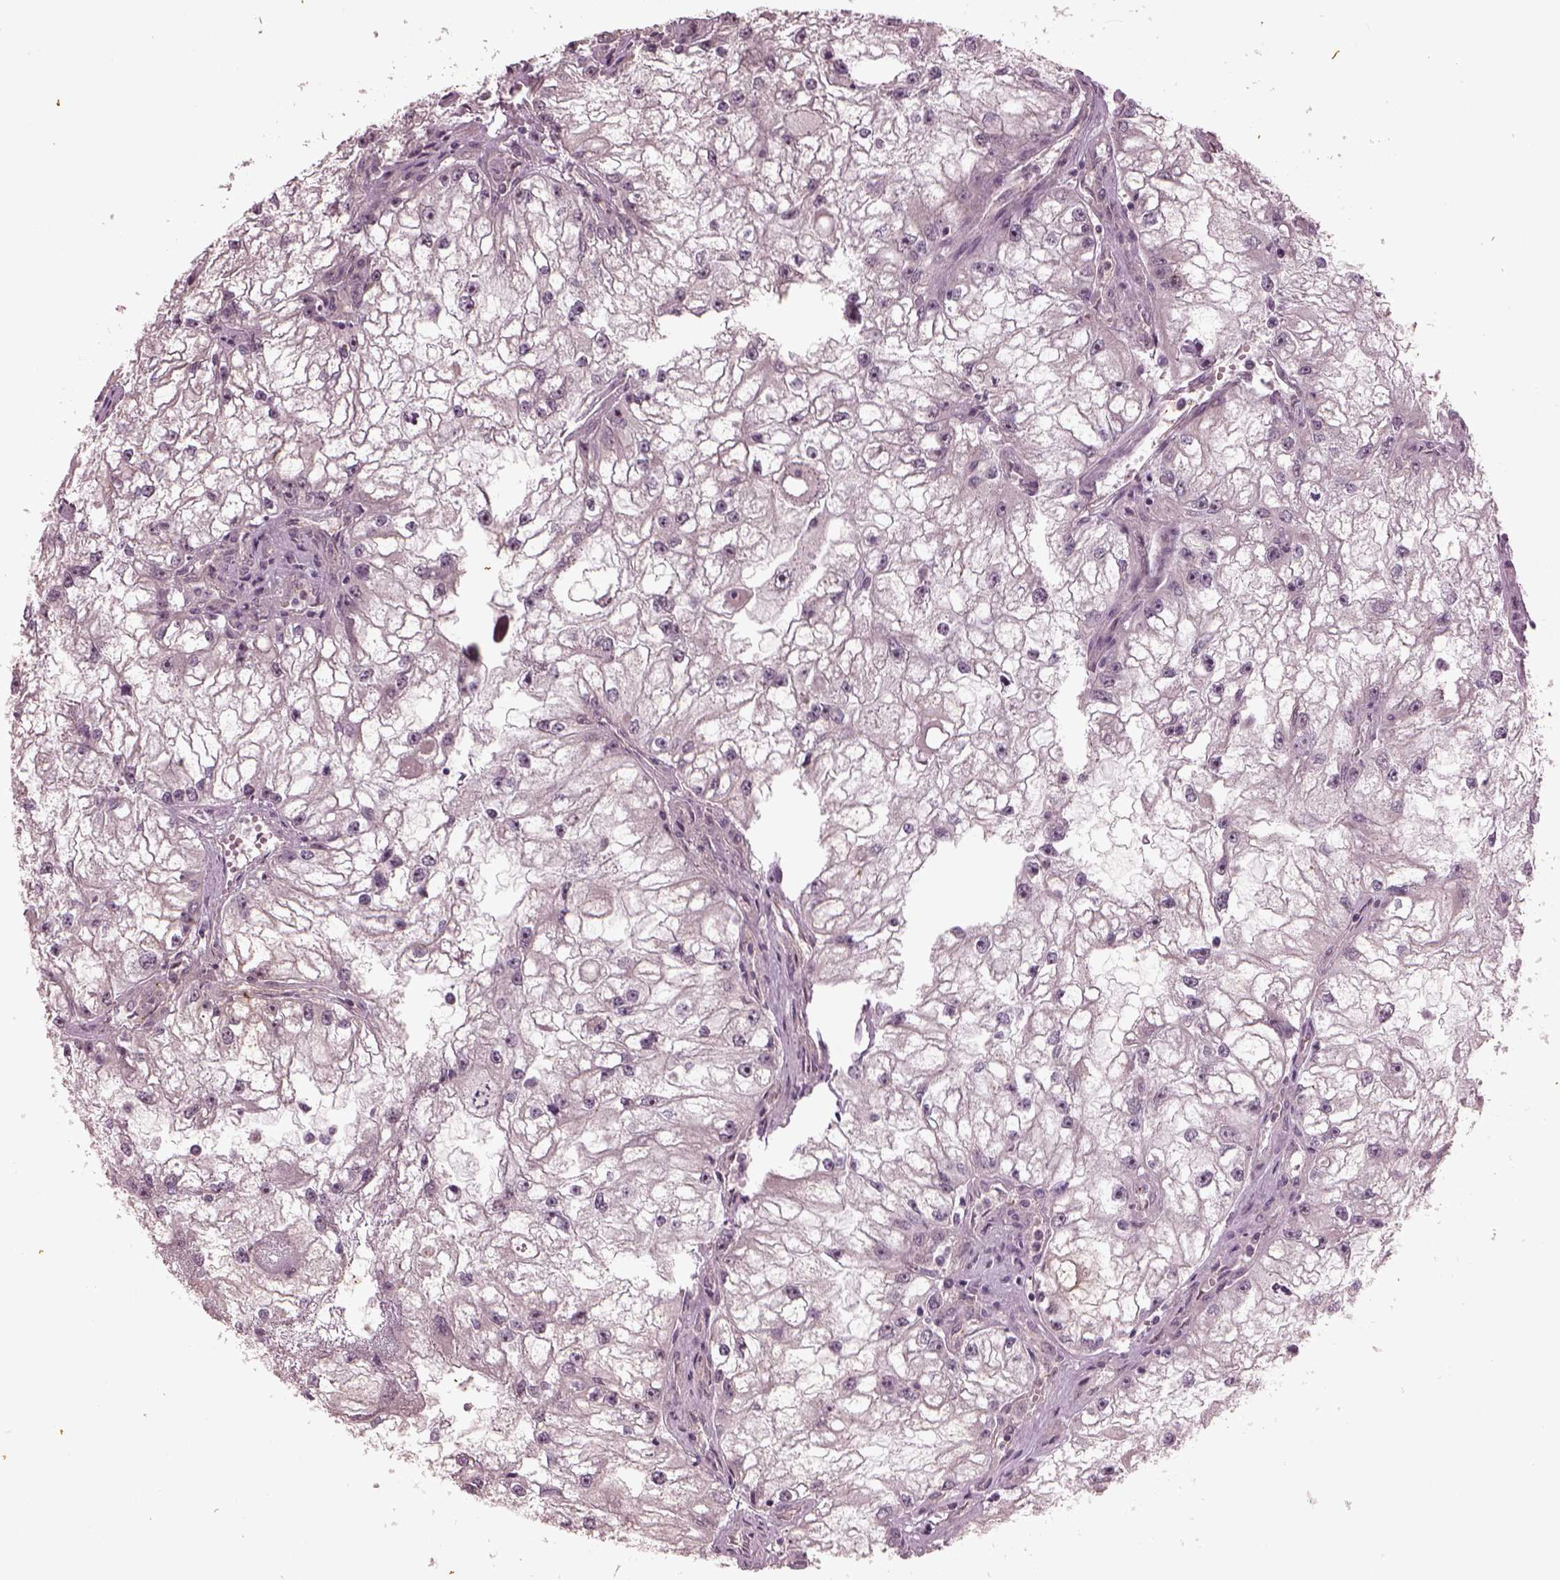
{"staining": {"intensity": "weak", "quantity": "<25%", "location": "nuclear"}, "tissue": "renal cancer", "cell_type": "Tumor cells", "image_type": "cancer", "snomed": [{"axis": "morphology", "description": "Adenocarcinoma, NOS"}, {"axis": "topography", "description": "Kidney"}], "caption": "This is an immunohistochemistry image of human renal cancer. There is no positivity in tumor cells.", "gene": "GNRH1", "patient": {"sex": "male", "age": 59}}